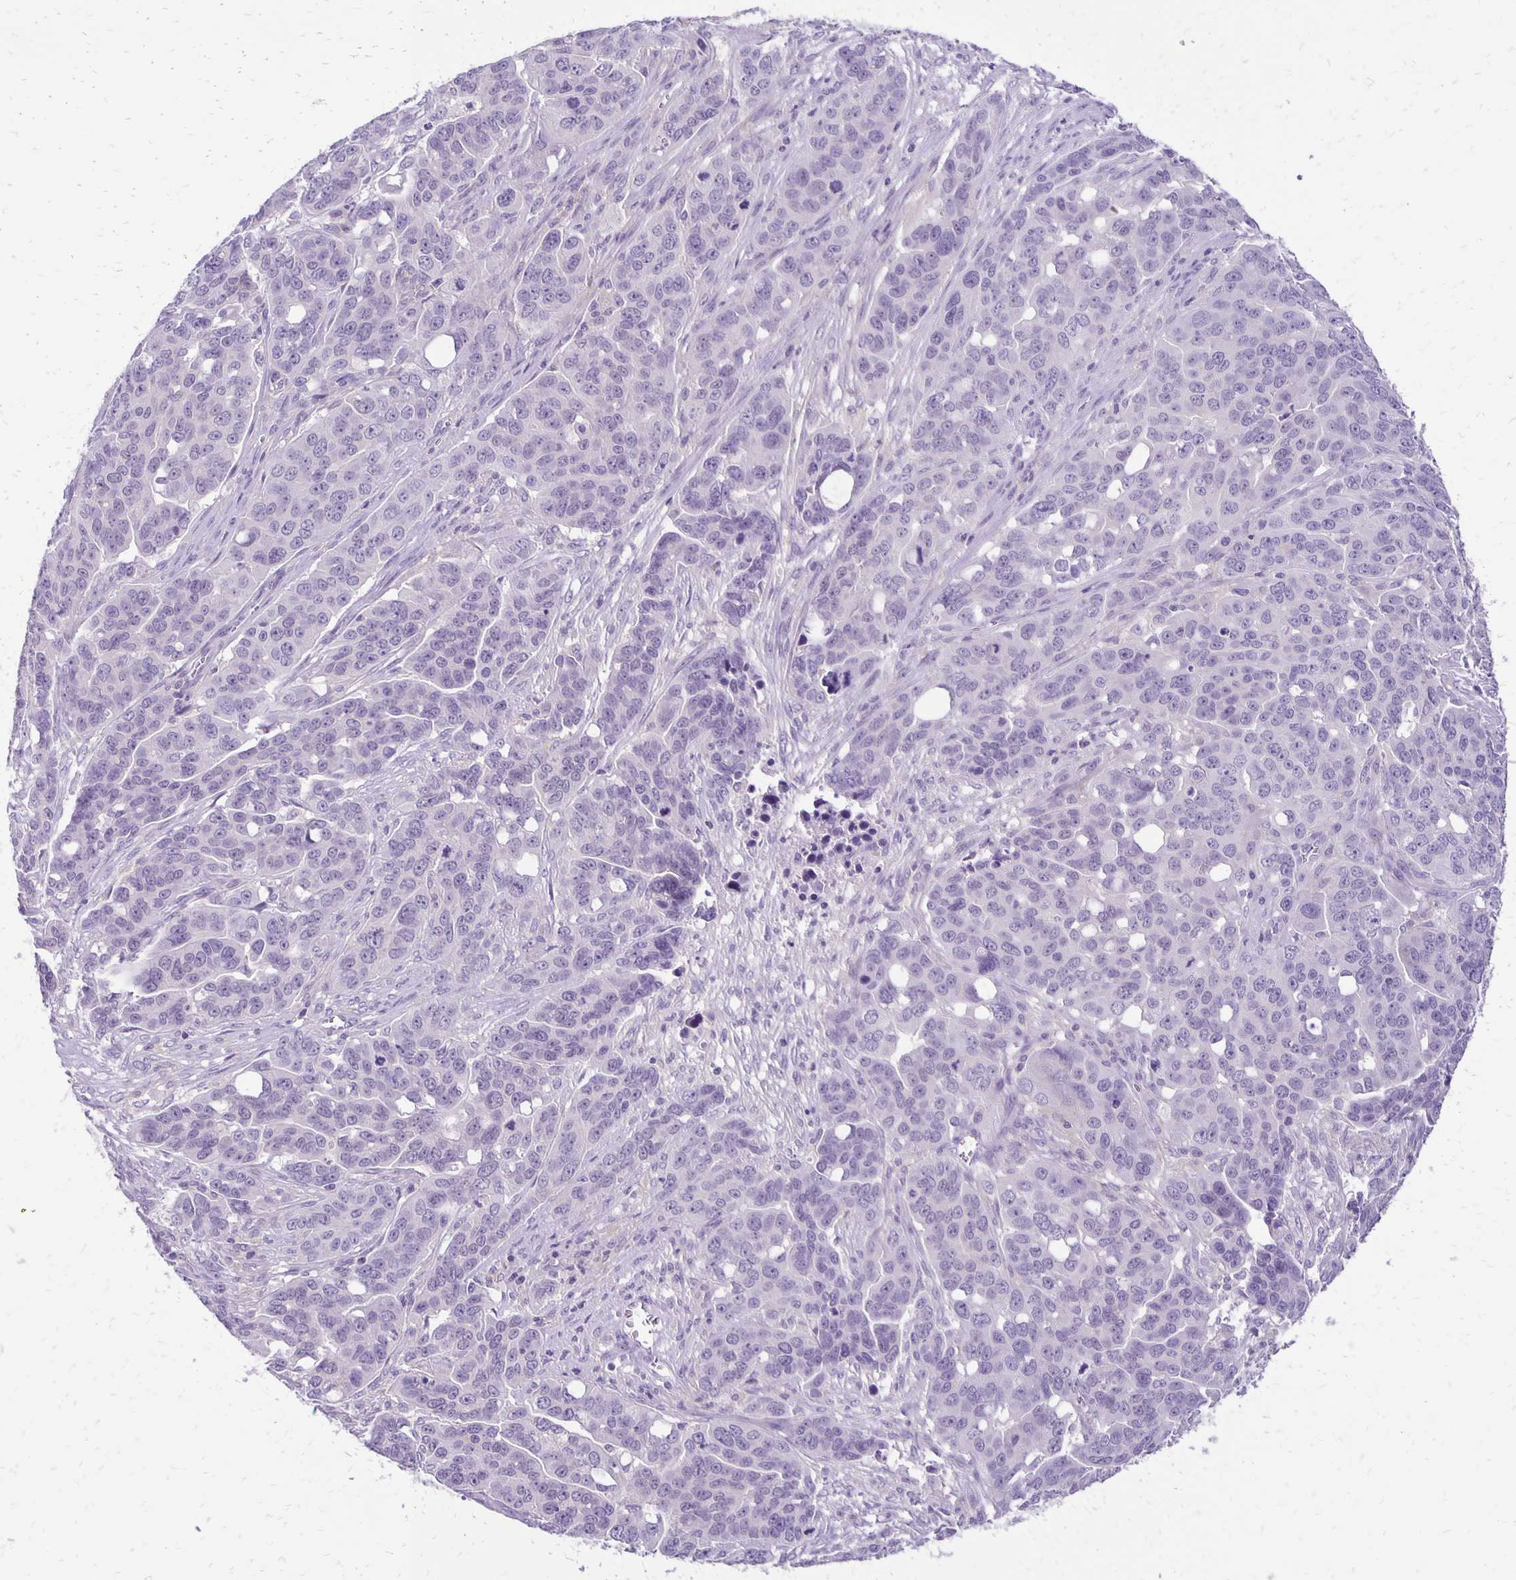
{"staining": {"intensity": "negative", "quantity": "none", "location": "none"}, "tissue": "ovarian cancer", "cell_type": "Tumor cells", "image_type": "cancer", "snomed": [{"axis": "morphology", "description": "Carcinoma, endometroid"}, {"axis": "topography", "description": "Ovary"}], "caption": "A high-resolution photomicrograph shows IHC staining of endometroid carcinoma (ovarian), which exhibits no significant positivity in tumor cells.", "gene": "ANKRD45", "patient": {"sex": "female", "age": 78}}